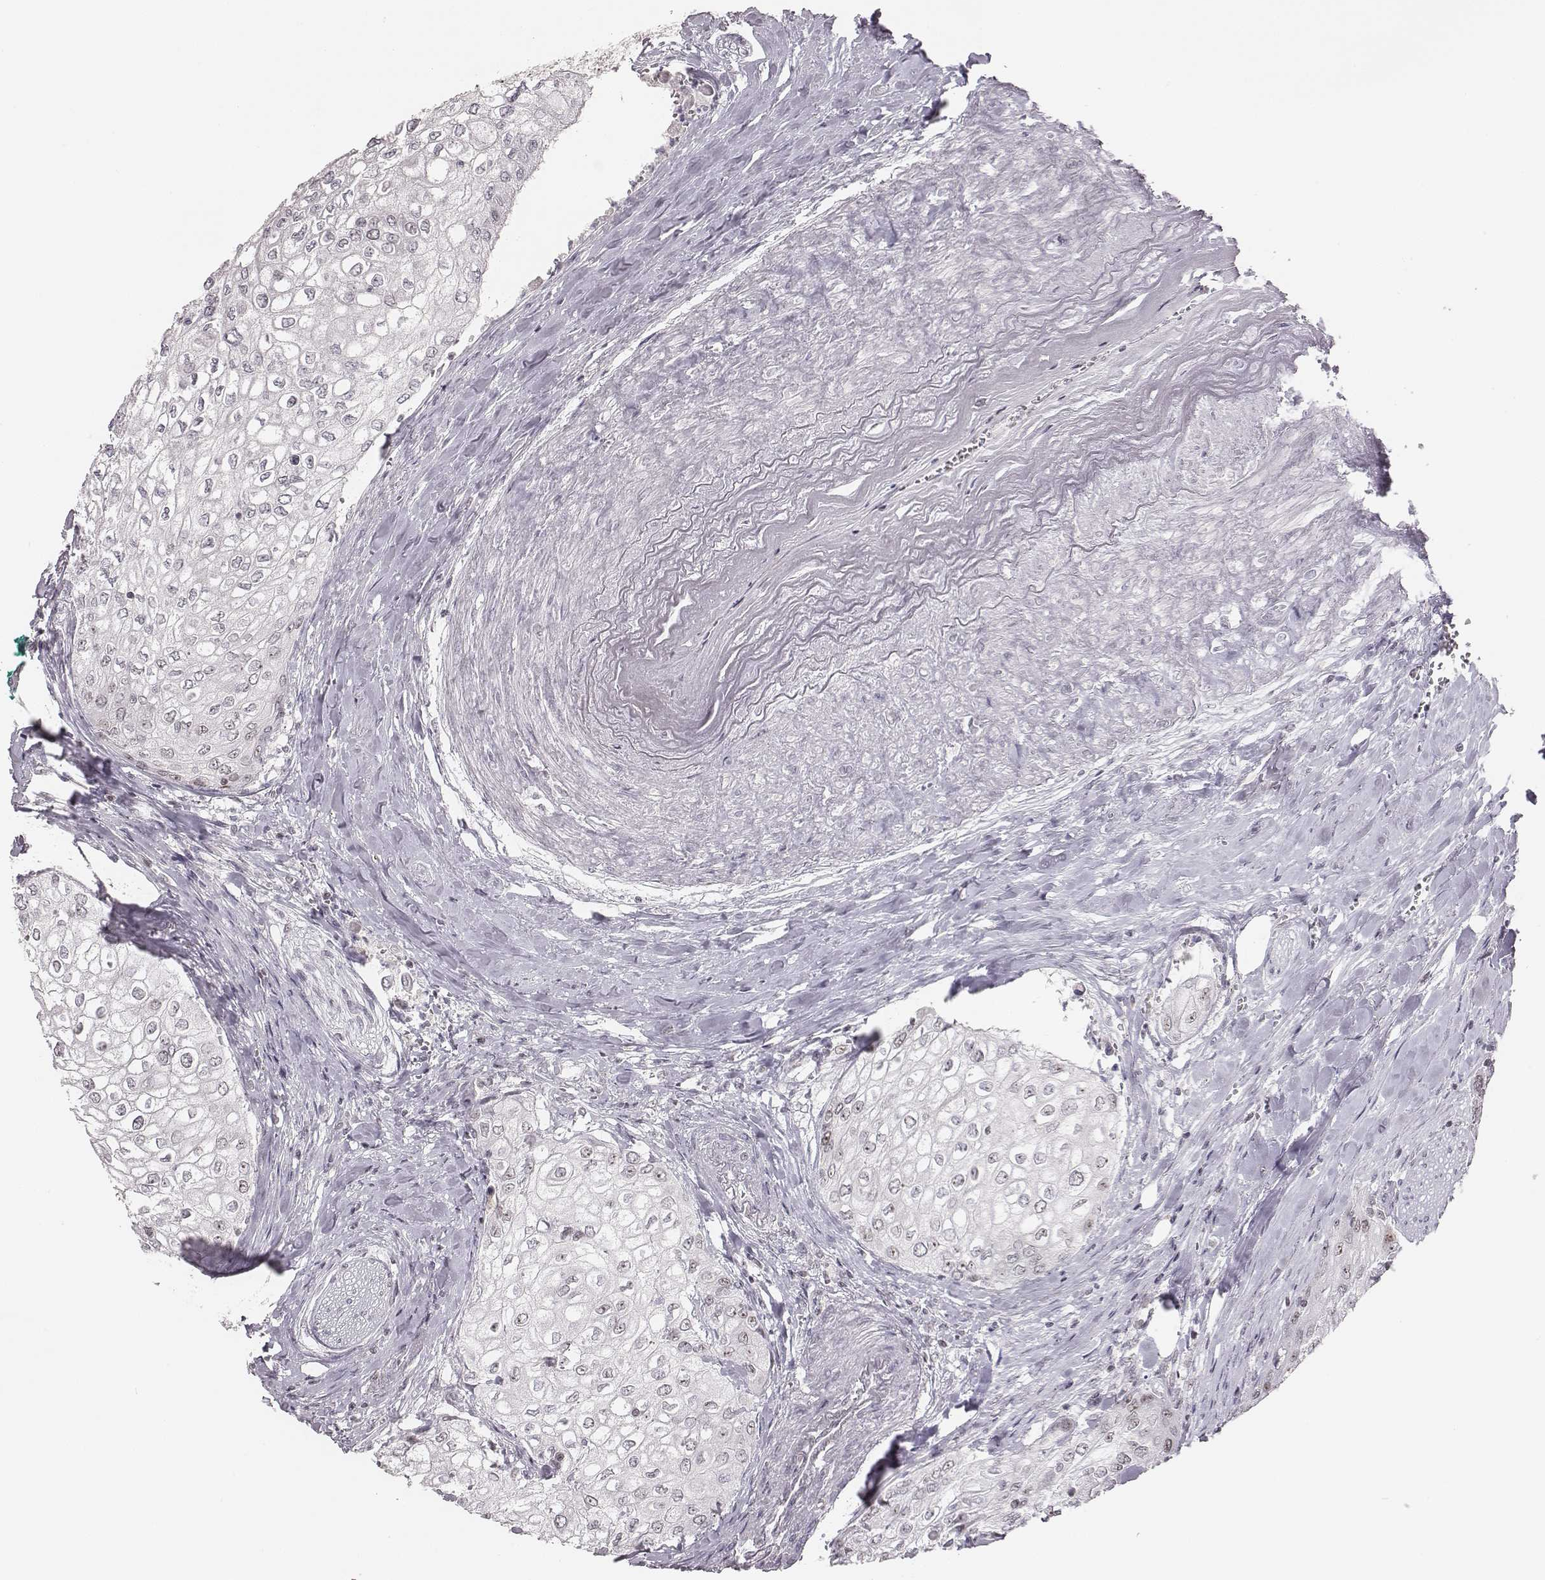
{"staining": {"intensity": "negative", "quantity": "none", "location": "none"}, "tissue": "urothelial cancer", "cell_type": "Tumor cells", "image_type": "cancer", "snomed": [{"axis": "morphology", "description": "Urothelial carcinoma, High grade"}, {"axis": "topography", "description": "Urinary bladder"}], "caption": "This histopathology image is of urothelial cancer stained with immunohistochemistry to label a protein in brown with the nuclei are counter-stained blue. There is no staining in tumor cells.", "gene": "NIFK", "patient": {"sex": "male", "age": 62}}